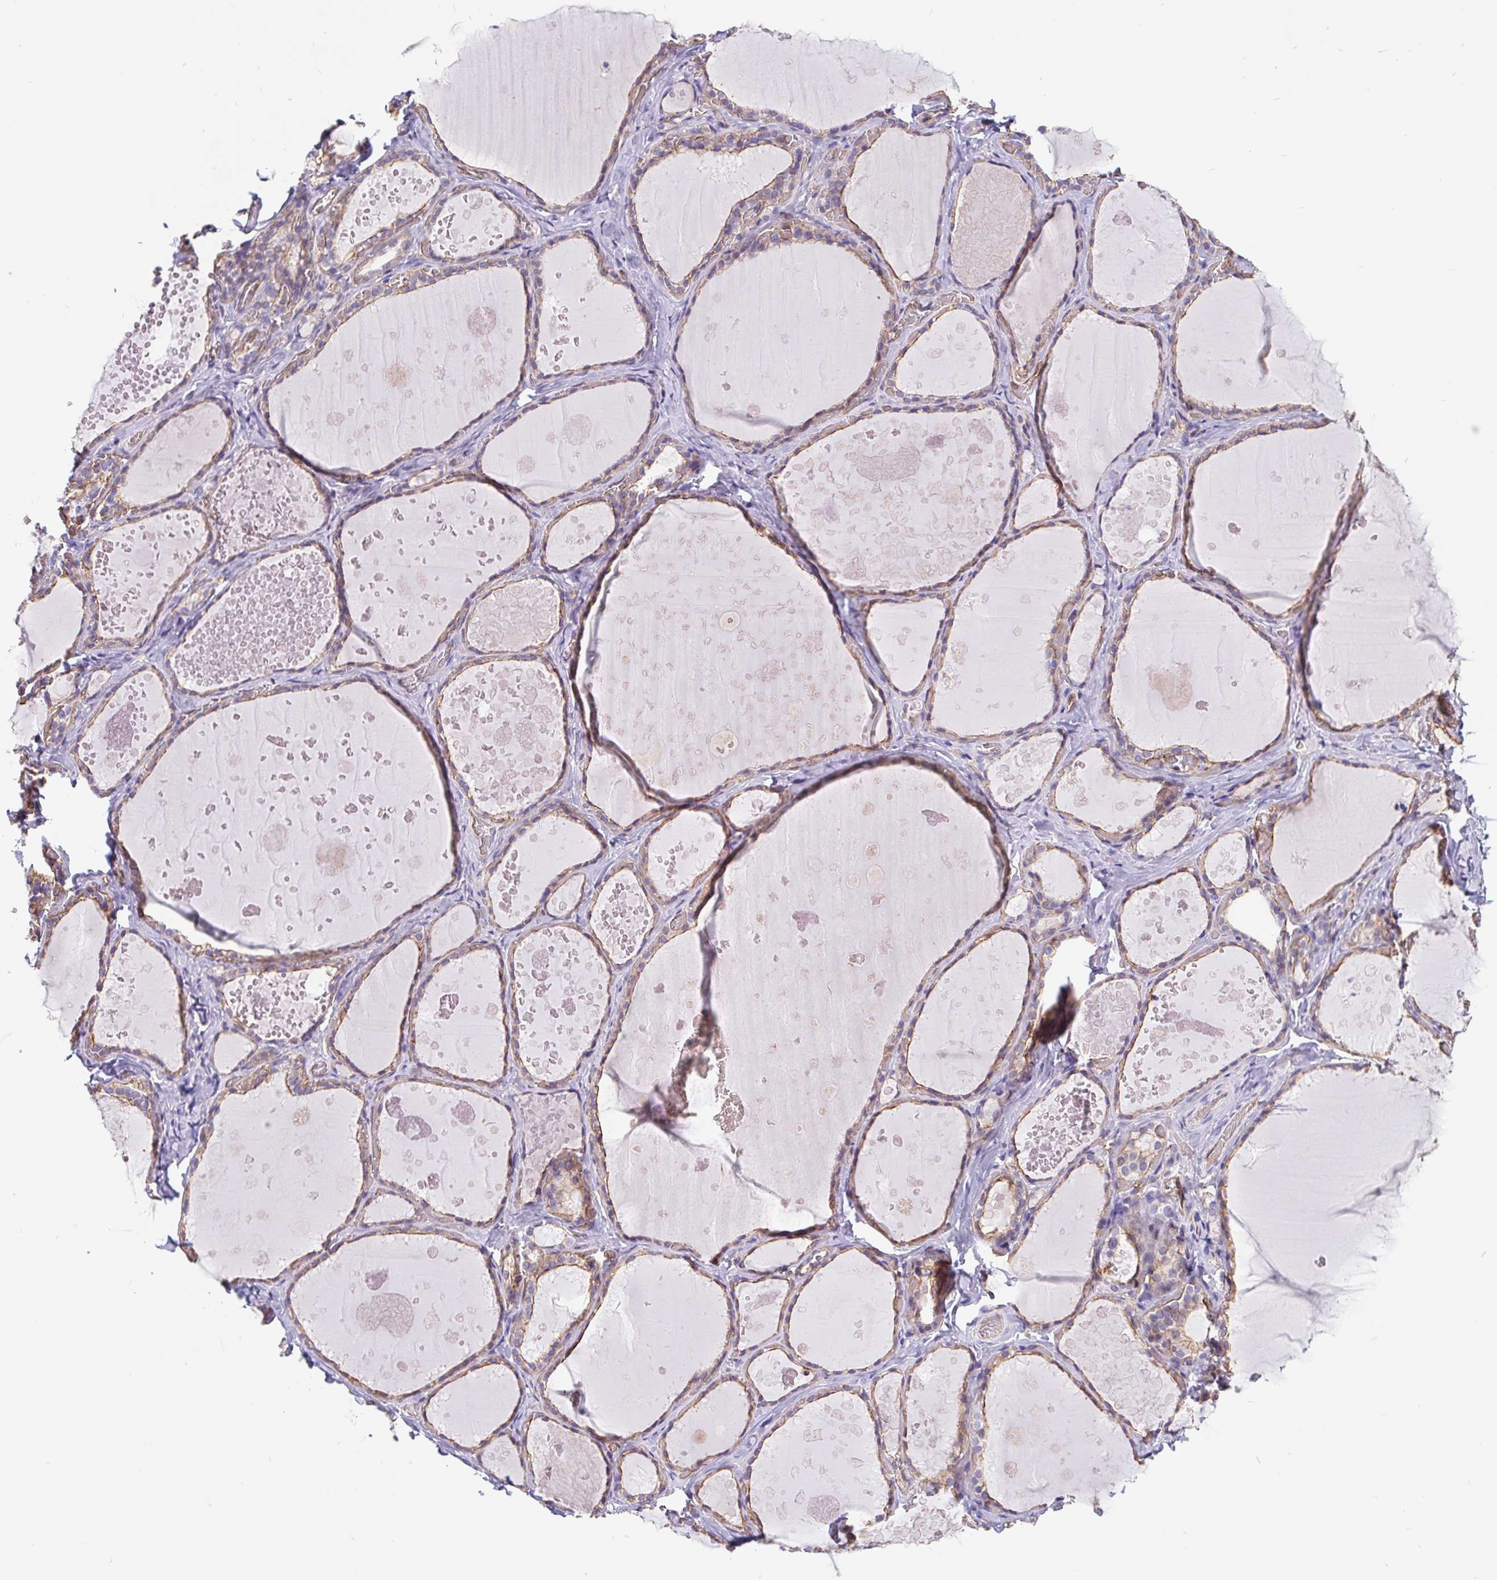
{"staining": {"intensity": "weak", "quantity": "25%-75%", "location": "cytoplasmic/membranous"}, "tissue": "thyroid gland", "cell_type": "Glandular cells", "image_type": "normal", "snomed": [{"axis": "morphology", "description": "Normal tissue, NOS"}, {"axis": "topography", "description": "Thyroid gland"}], "caption": "Brown immunohistochemical staining in benign thyroid gland exhibits weak cytoplasmic/membranous staining in approximately 25%-75% of glandular cells. The staining was performed using DAB to visualize the protein expression in brown, while the nuclei were stained in blue with hematoxylin (Magnification: 20x).", "gene": "LIMCH1", "patient": {"sex": "female", "age": 56}}